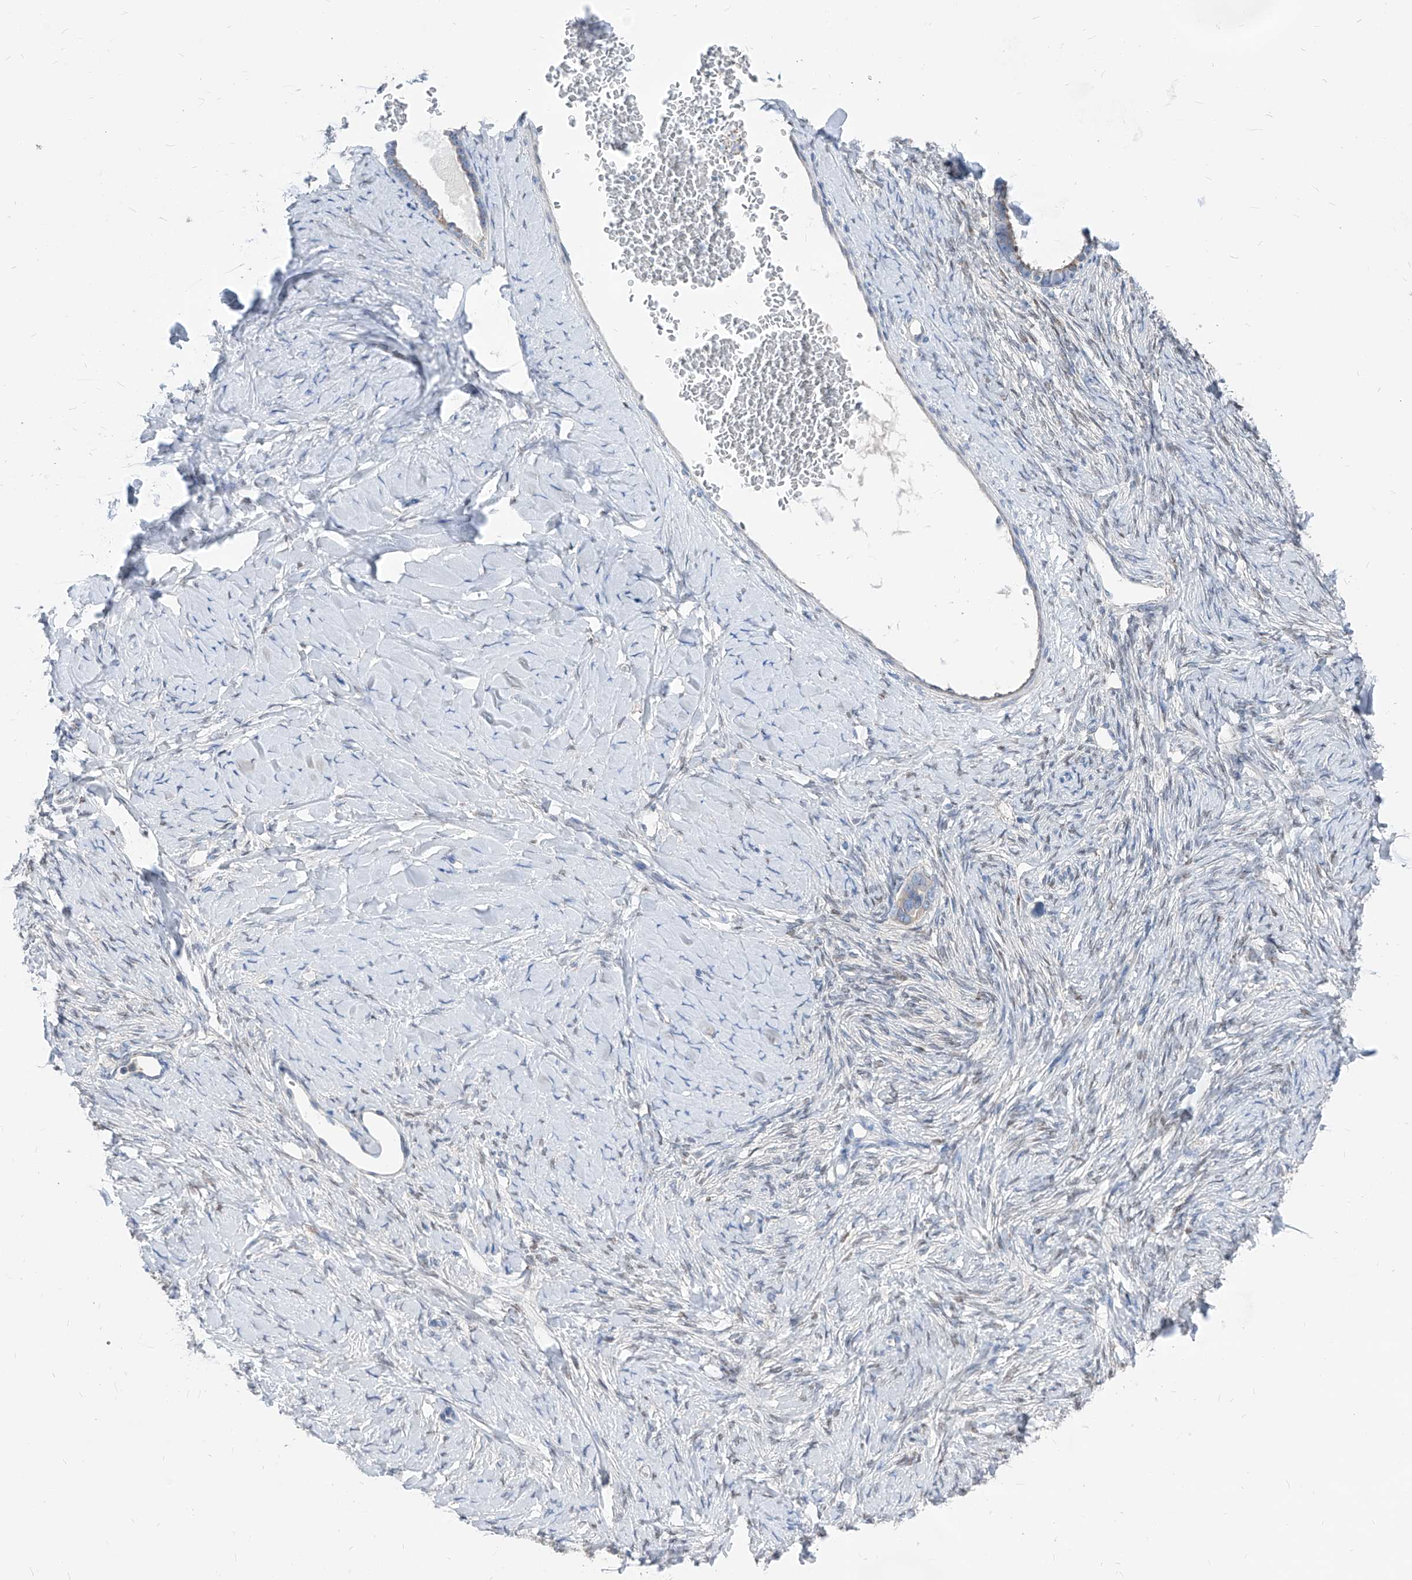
{"staining": {"intensity": "negative", "quantity": "none", "location": "none"}, "tissue": "ovarian cancer", "cell_type": "Tumor cells", "image_type": "cancer", "snomed": [{"axis": "morphology", "description": "Cystadenocarcinoma, serous, NOS"}, {"axis": "topography", "description": "Ovary"}], "caption": "IHC of human serous cystadenocarcinoma (ovarian) reveals no expression in tumor cells.", "gene": "AGPS", "patient": {"sex": "female", "age": 79}}